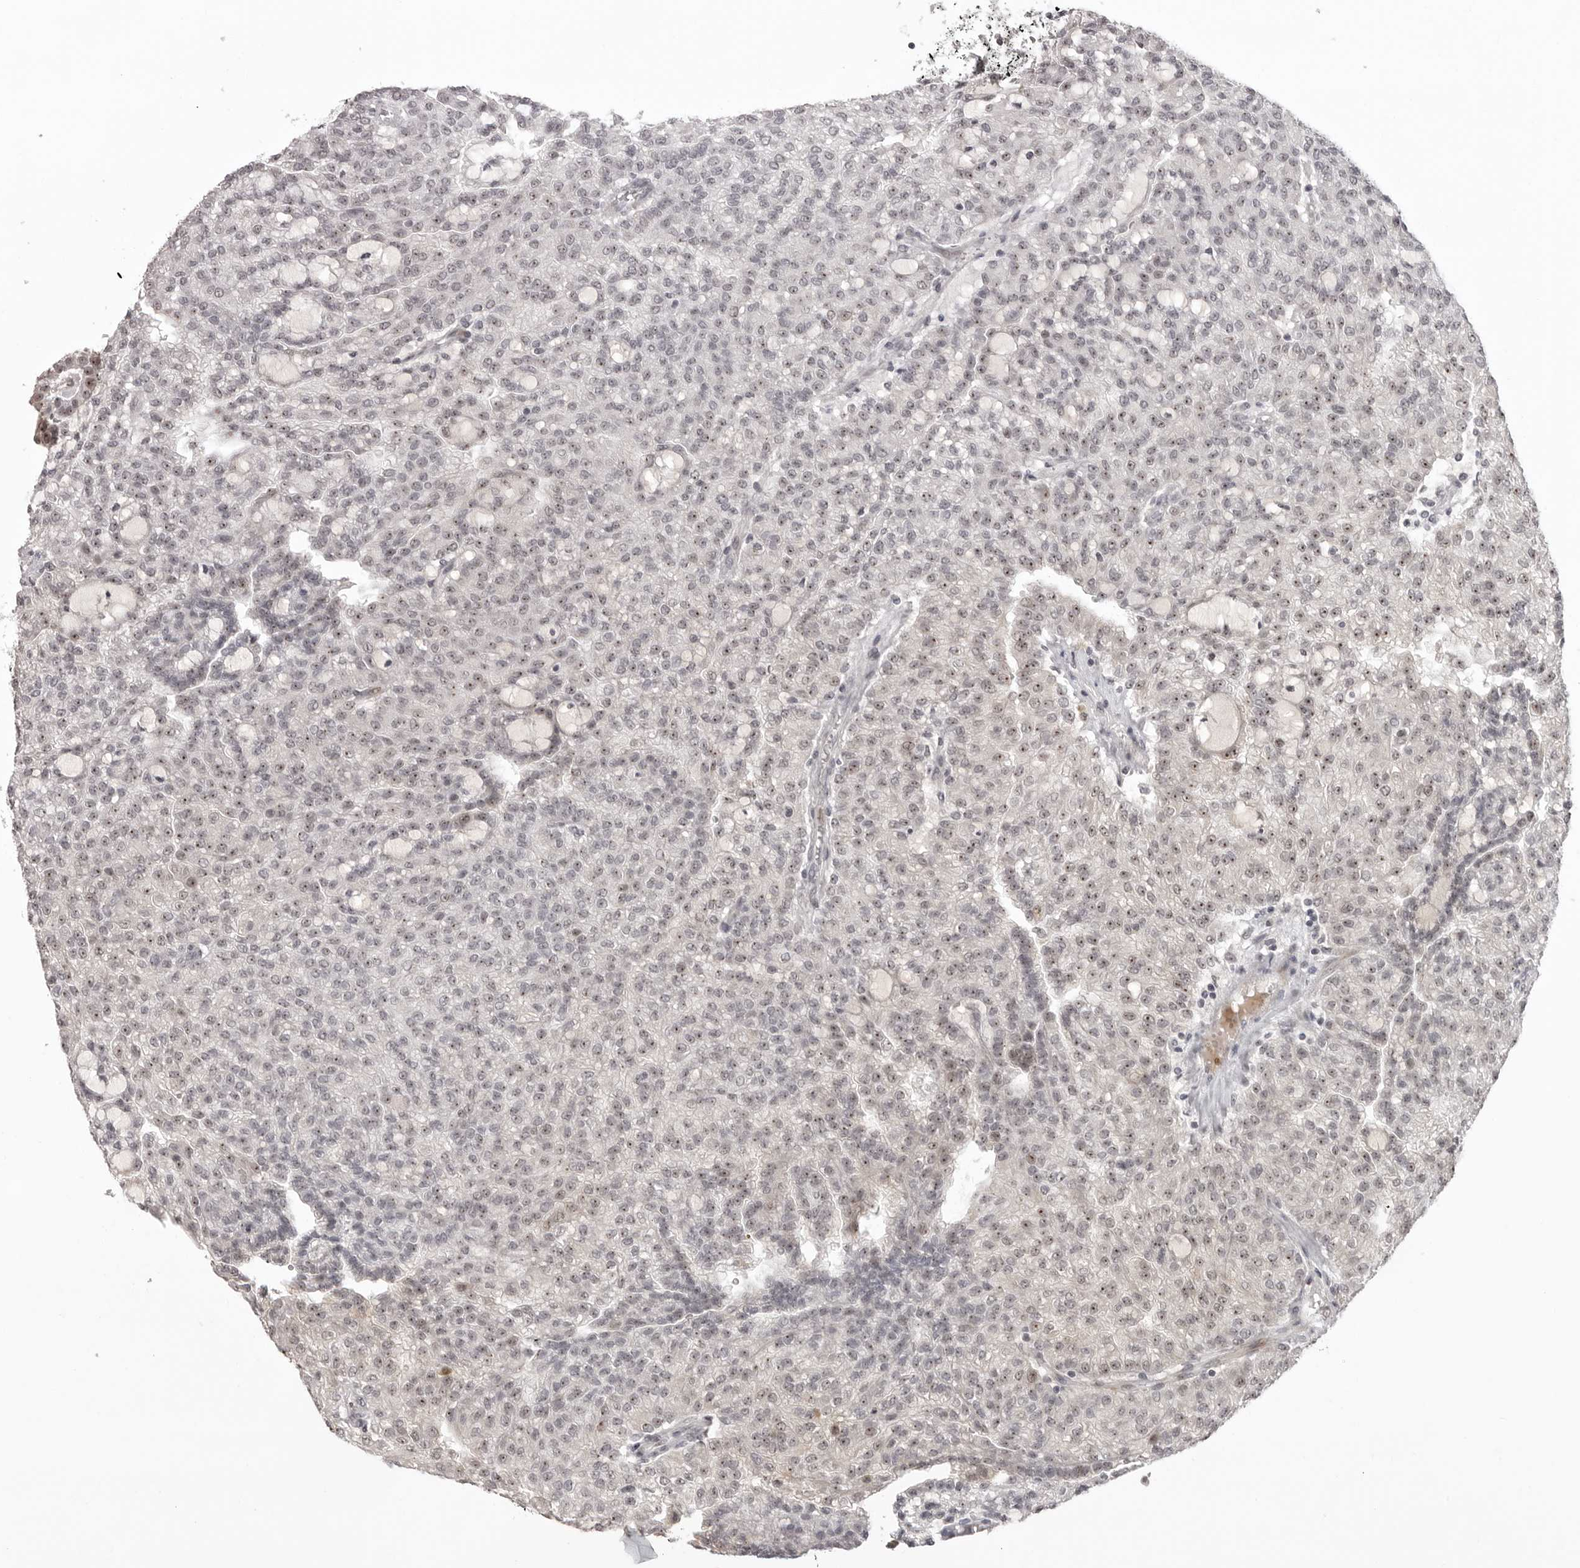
{"staining": {"intensity": "moderate", "quantity": "25%-75%", "location": "nuclear"}, "tissue": "renal cancer", "cell_type": "Tumor cells", "image_type": "cancer", "snomed": [{"axis": "morphology", "description": "Adenocarcinoma, NOS"}, {"axis": "topography", "description": "Kidney"}], "caption": "Immunohistochemical staining of human renal cancer (adenocarcinoma) displays moderate nuclear protein staining in approximately 25%-75% of tumor cells. The staining is performed using DAB brown chromogen to label protein expression. The nuclei are counter-stained blue using hematoxylin.", "gene": "HELZ", "patient": {"sex": "male", "age": 63}}